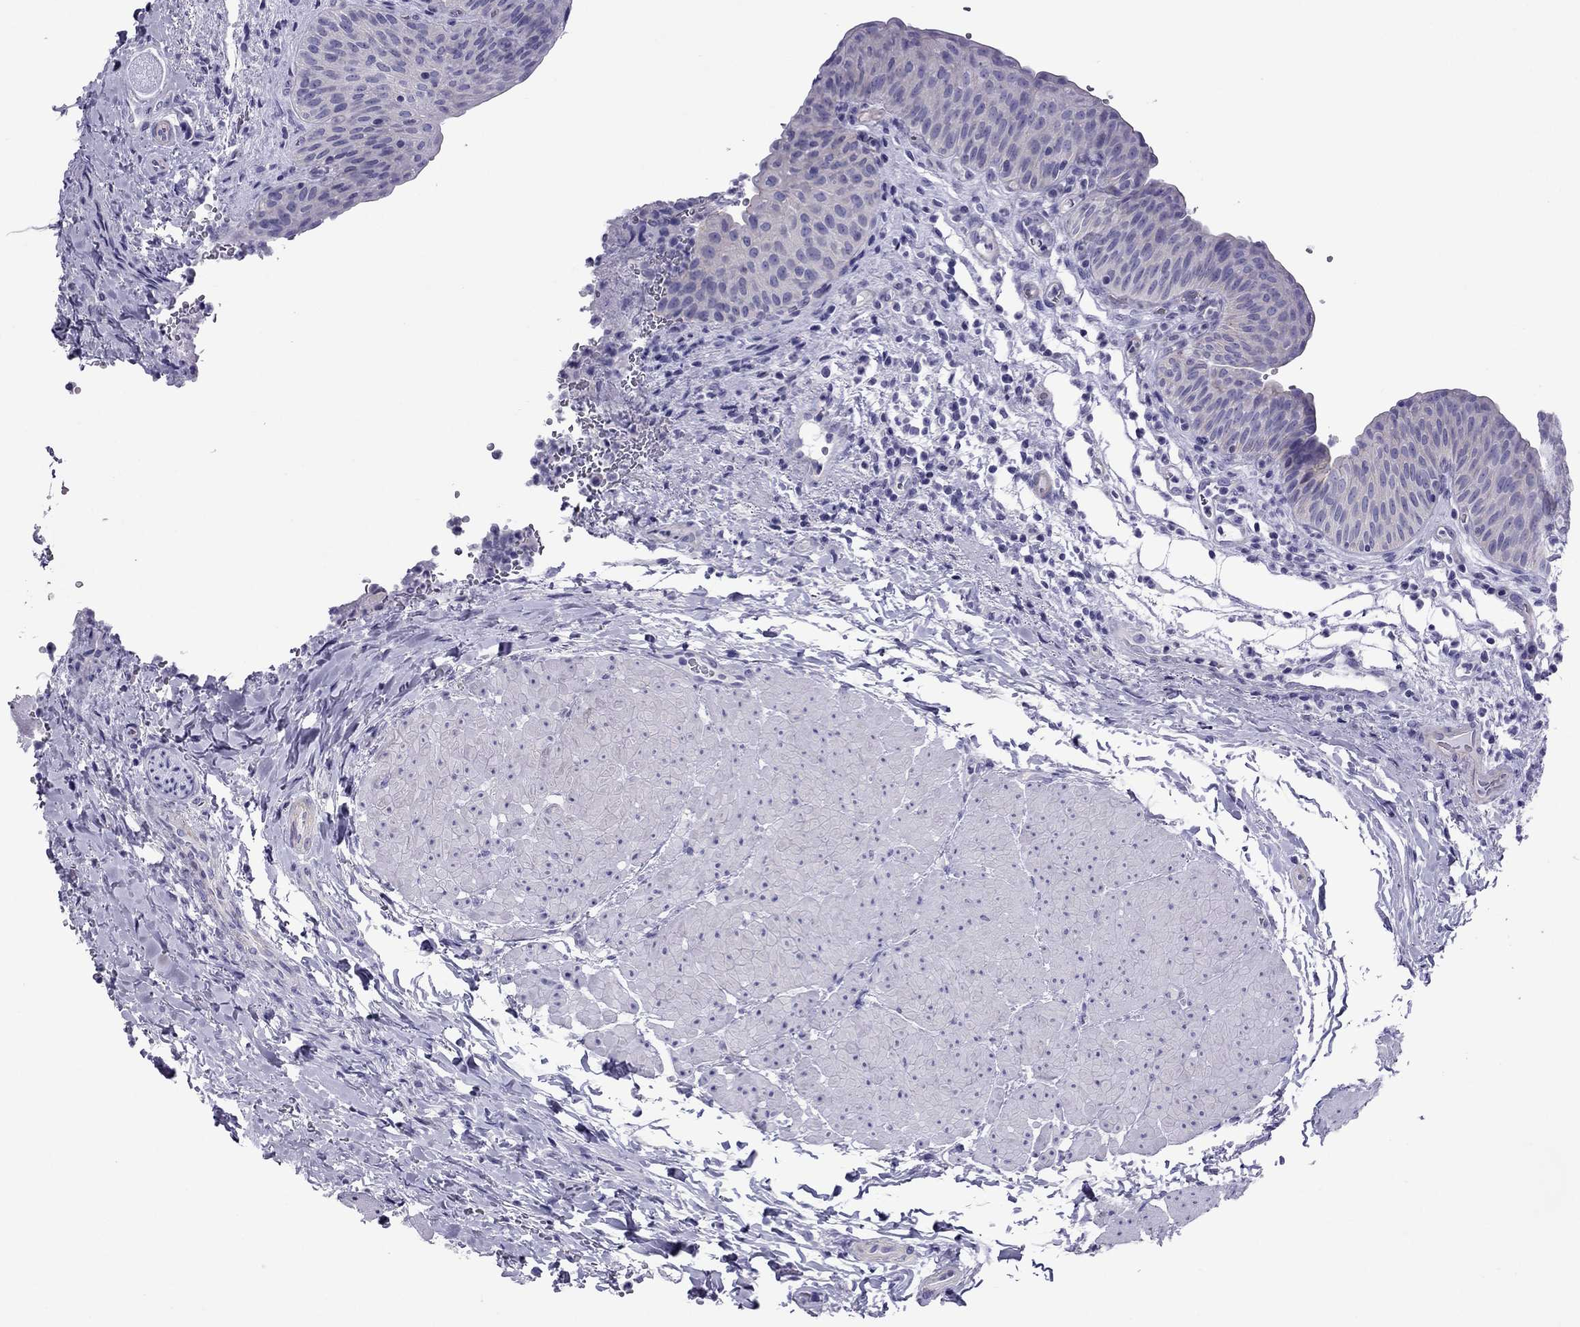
{"staining": {"intensity": "negative", "quantity": "none", "location": "none"}, "tissue": "urinary bladder", "cell_type": "Urothelial cells", "image_type": "normal", "snomed": [{"axis": "morphology", "description": "Normal tissue, NOS"}, {"axis": "topography", "description": "Urinary bladder"}], "caption": "Immunohistochemistry (IHC) photomicrograph of benign urinary bladder stained for a protein (brown), which exhibits no staining in urothelial cells.", "gene": "MYL11", "patient": {"sex": "male", "age": 66}}